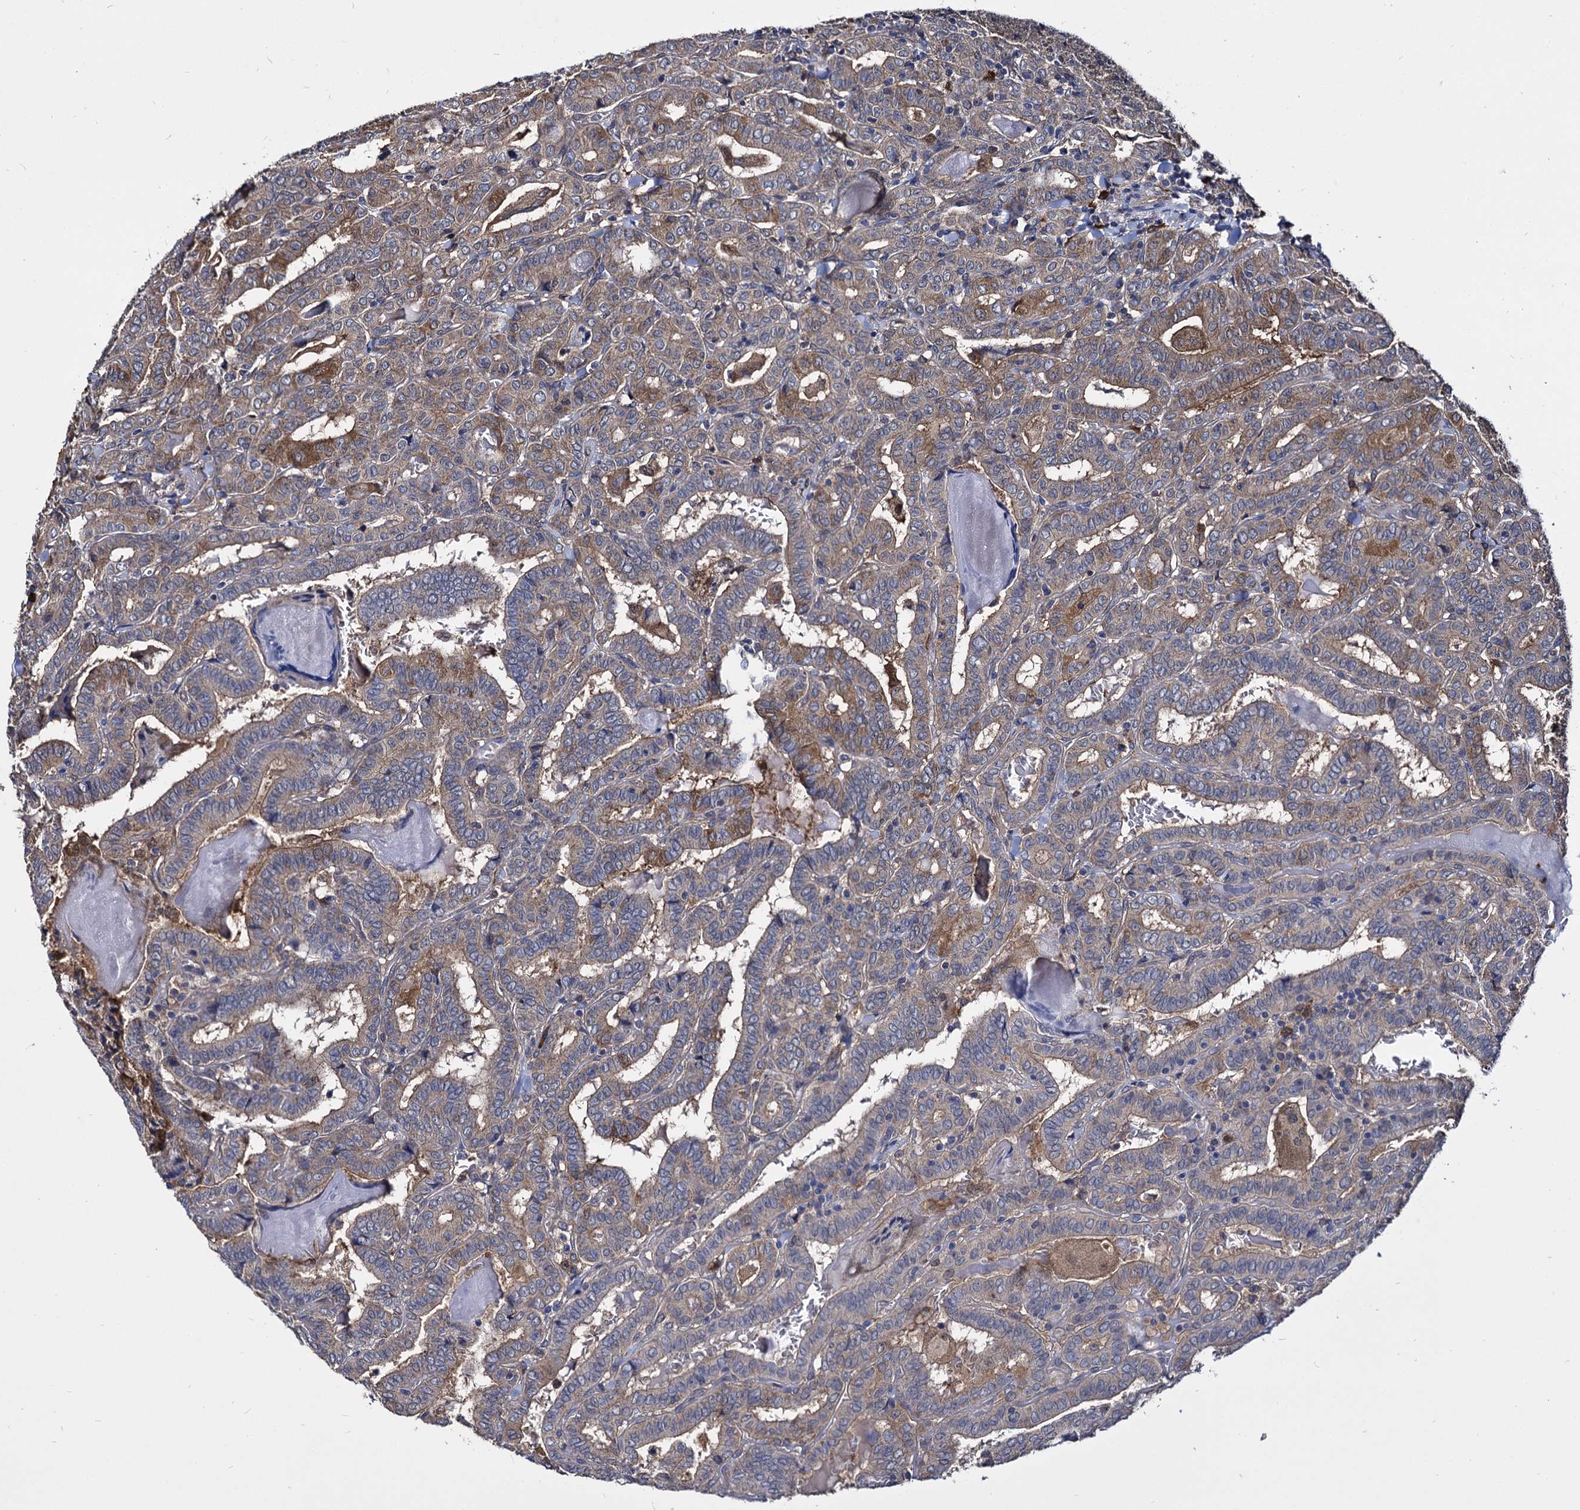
{"staining": {"intensity": "moderate", "quantity": "25%-75%", "location": "cytoplasmic/membranous"}, "tissue": "thyroid cancer", "cell_type": "Tumor cells", "image_type": "cancer", "snomed": [{"axis": "morphology", "description": "Papillary adenocarcinoma, NOS"}, {"axis": "topography", "description": "Thyroid gland"}], "caption": "High-power microscopy captured an IHC image of thyroid cancer (papillary adenocarcinoma), revealing moderate cytoplasmic/membranous positivity in approximately 25%-75% of tumor cells. The staining is performed using DAB brown chromogen to label protein expression. The nuclei are counter-stained blue using hematoxylin.", "gene": "NME1", "patient": {"sex": "female", "age": 72}}